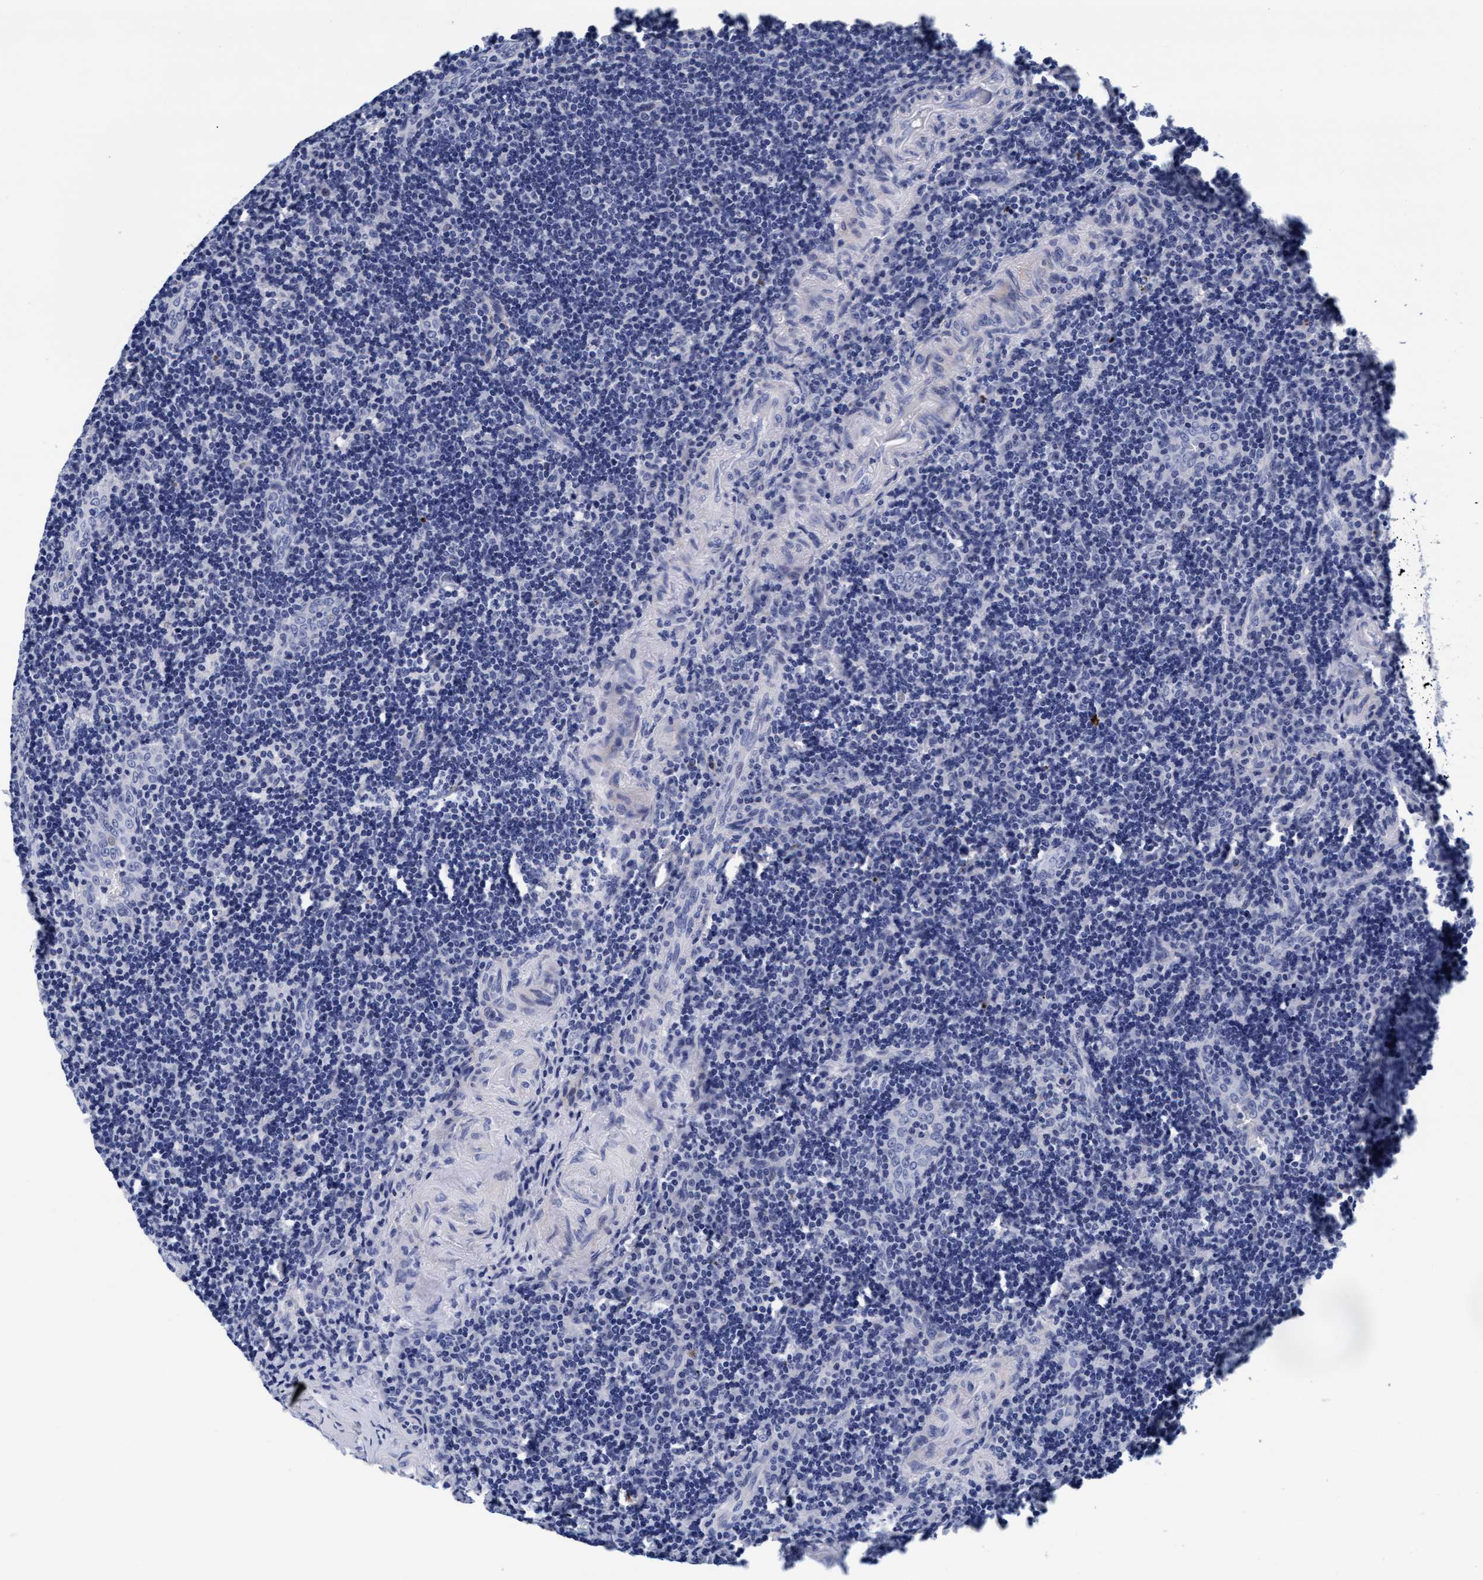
{"staining": {"intensity": "negative", "quantity": "none", "location": "none"}, "tissue": "lymphoma", "cell_type": "Tumor cells", "image_type": "cancer", "snomed": [{"axis": "morphology", "description": "Malignant lymphoma, non-Hodgkin's type, High grade"}, {"axis": "topography", "description": "Tonsil"}], "caption": "This is a histopathology image of immunohistochemistry (IHC) staining of lymphoma, which shows no expression in tumor cells.", "gene": "ARSG", "patient": {"sex": "female", "age": 36}}